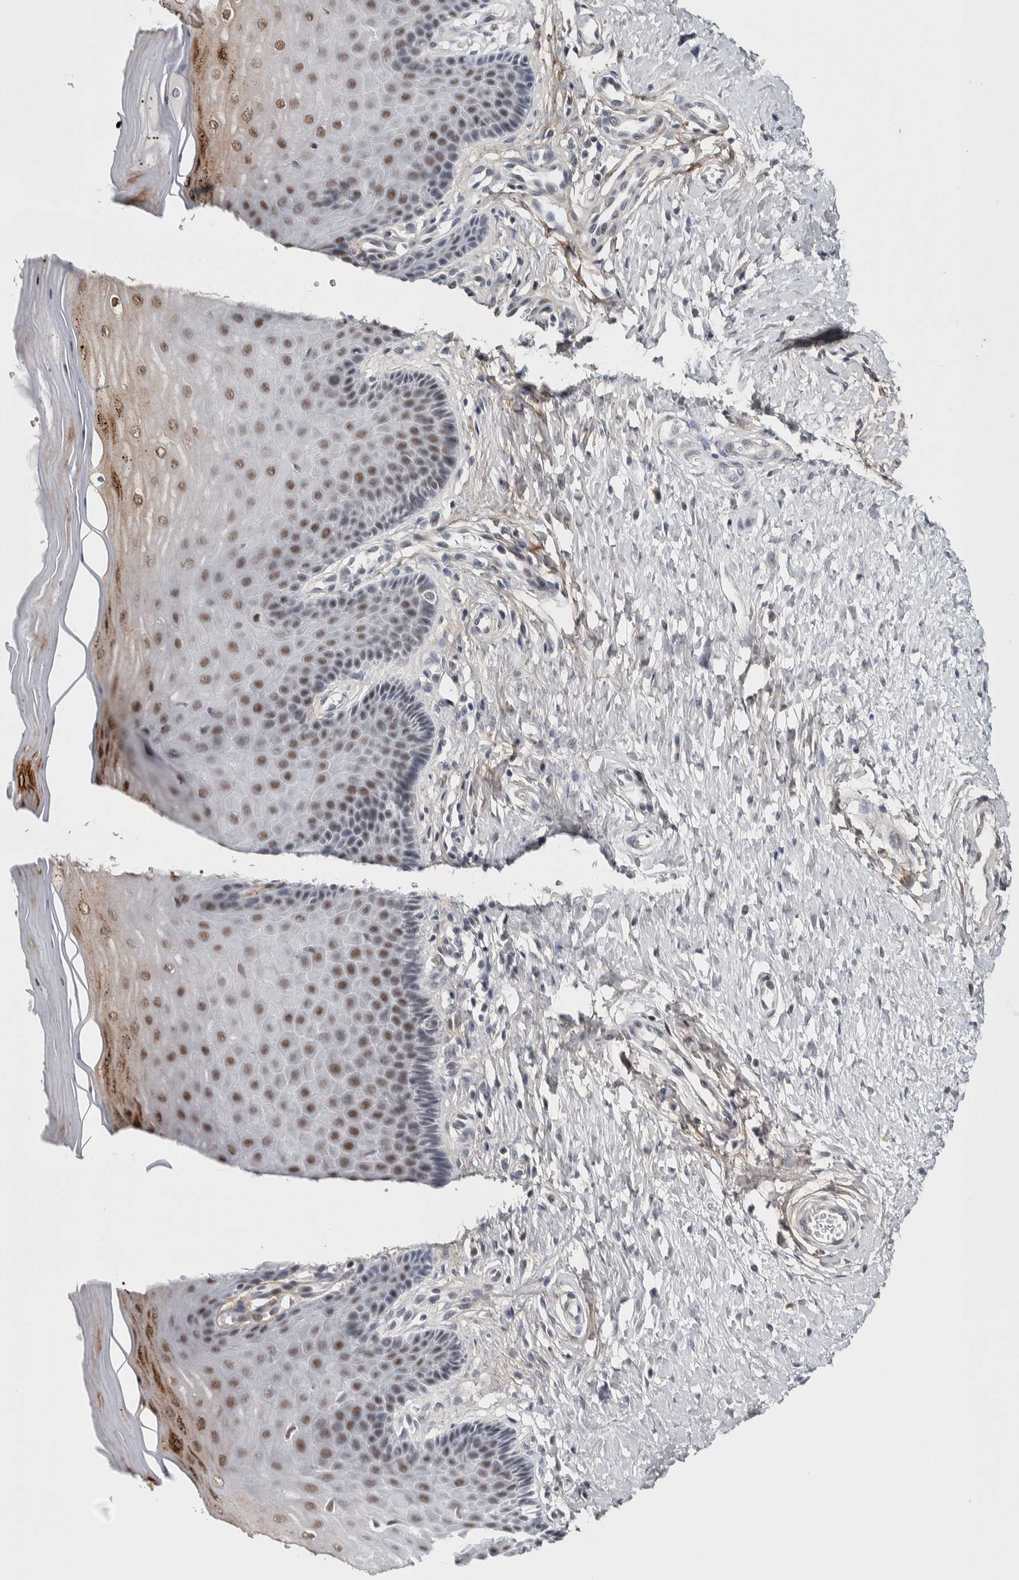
{"staining": {"intensity": "weak", "quantity": "25%-75%", "location": "cytoplasmic/membranous,nuclear"}, "tissue": "cervix", "cell_type": "Glandular cells", "image_type": "normal", "snomed": [{"axis": "morphology", "description": "Normal tissue, NOS"}, {"axis": "topography", "description": "Cervix"}], "caption": "Immunohistochemistry (DAB) staining of unremarkable cervix displays weak cytoplasmic/membranous,nuclear protein positivity in about 25%-75% of glandular cells.", "gene": "ASPN", "patient": {"sex": "female", "age": 55}}